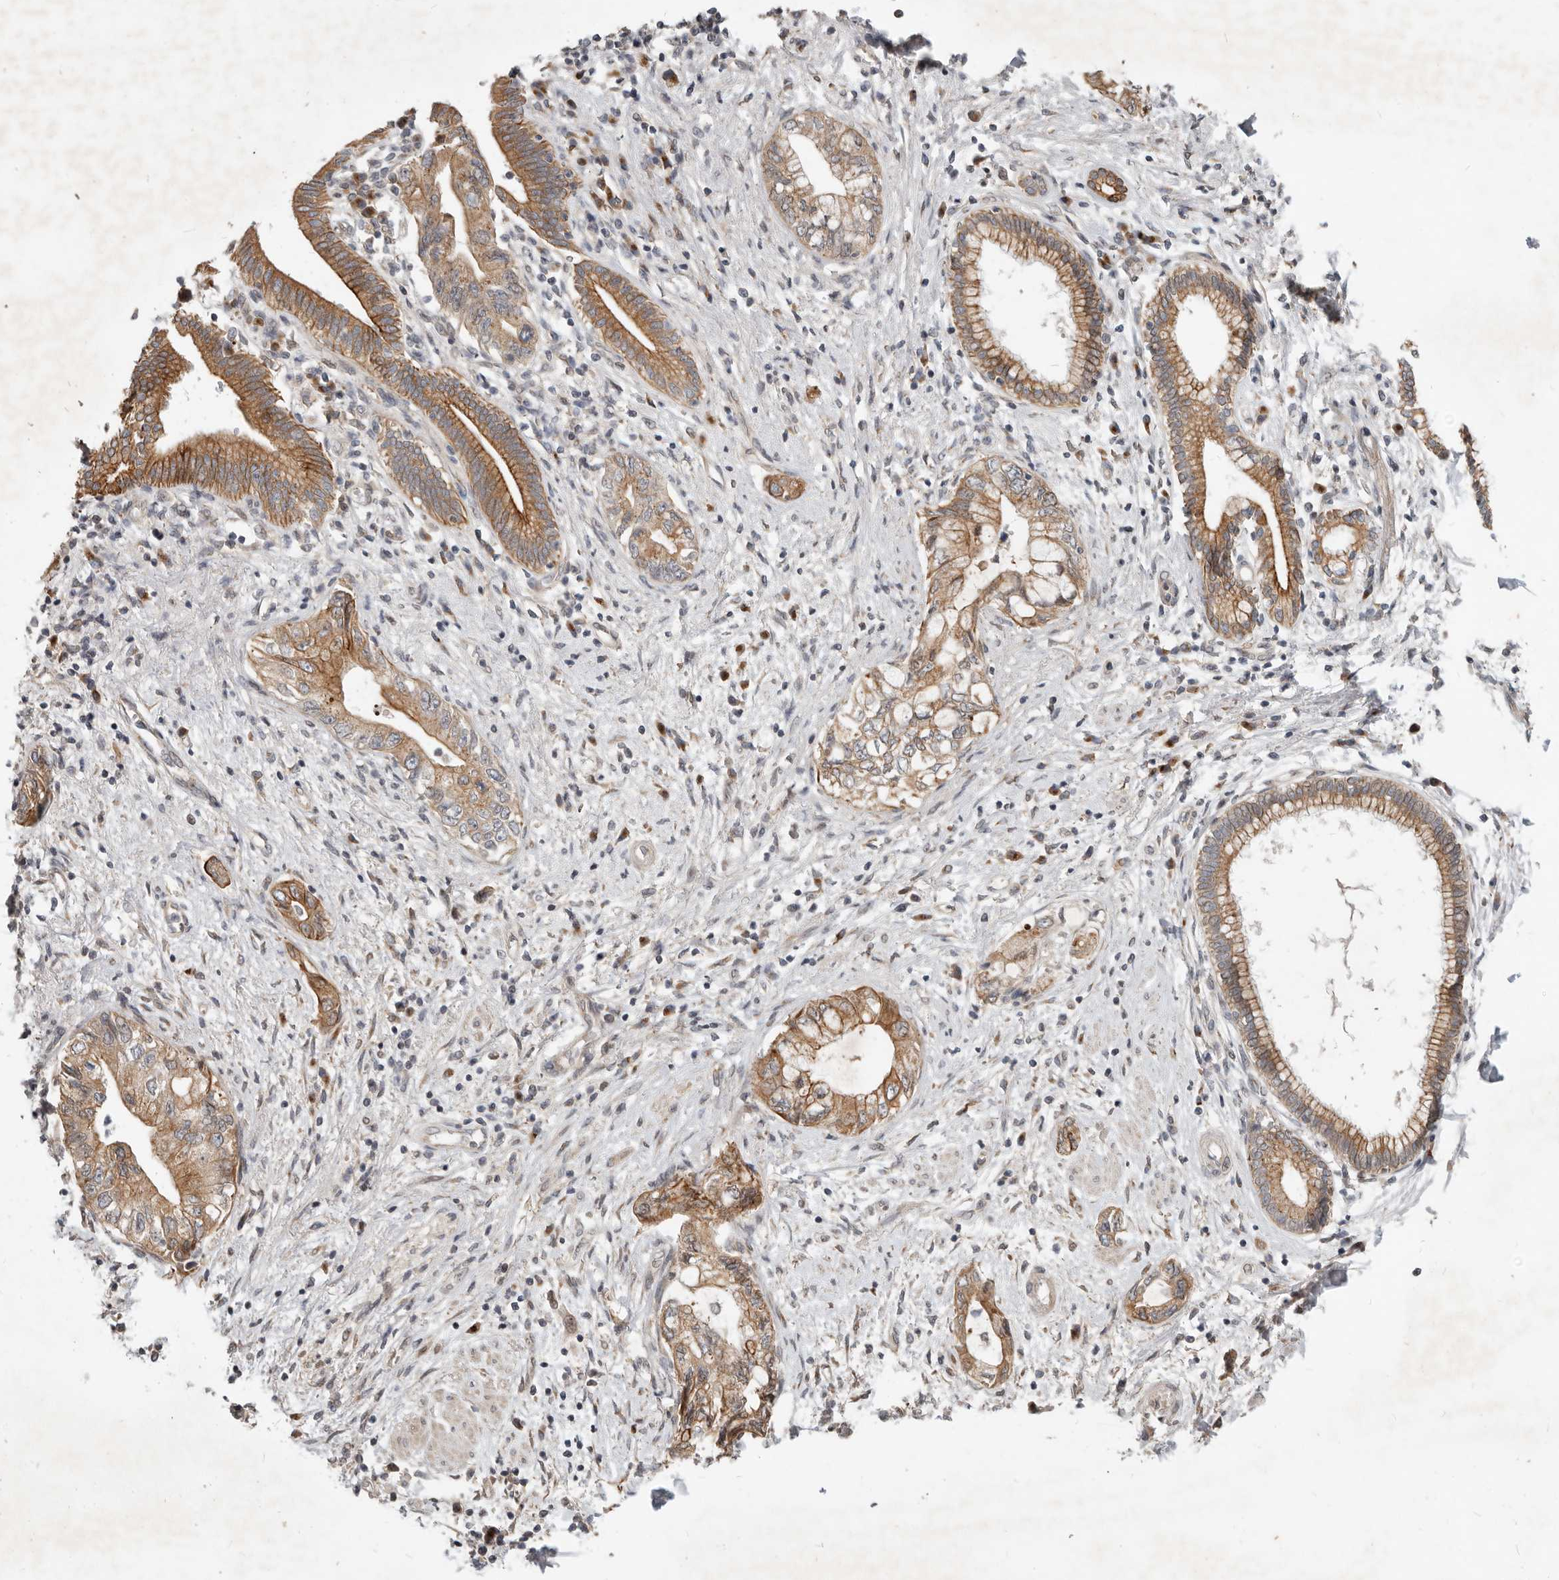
{"staining": {"intensity": "moderate", "quantity": ">75%", "location": "cytoplasmic/membranous"}, "tissue": "pancreatic cancer", "cell_type": "Tumor cells", "image_type": "cancer", "snomed": [{"axis": "morphology", "description": "Adenocarcinoma, NOS"}, {"axis": "topography", "description": "Pancreas"}], "caption": "The histopathology image displays immunohistochemical staining of pancreatic cancer (adenocarcinoma). There is moderate cytoplasmic/membranous staining is identified in approximately >75% of tumor cells.", "gene": "NPY4R", "patient": {"sex": "female", "age": 73}}